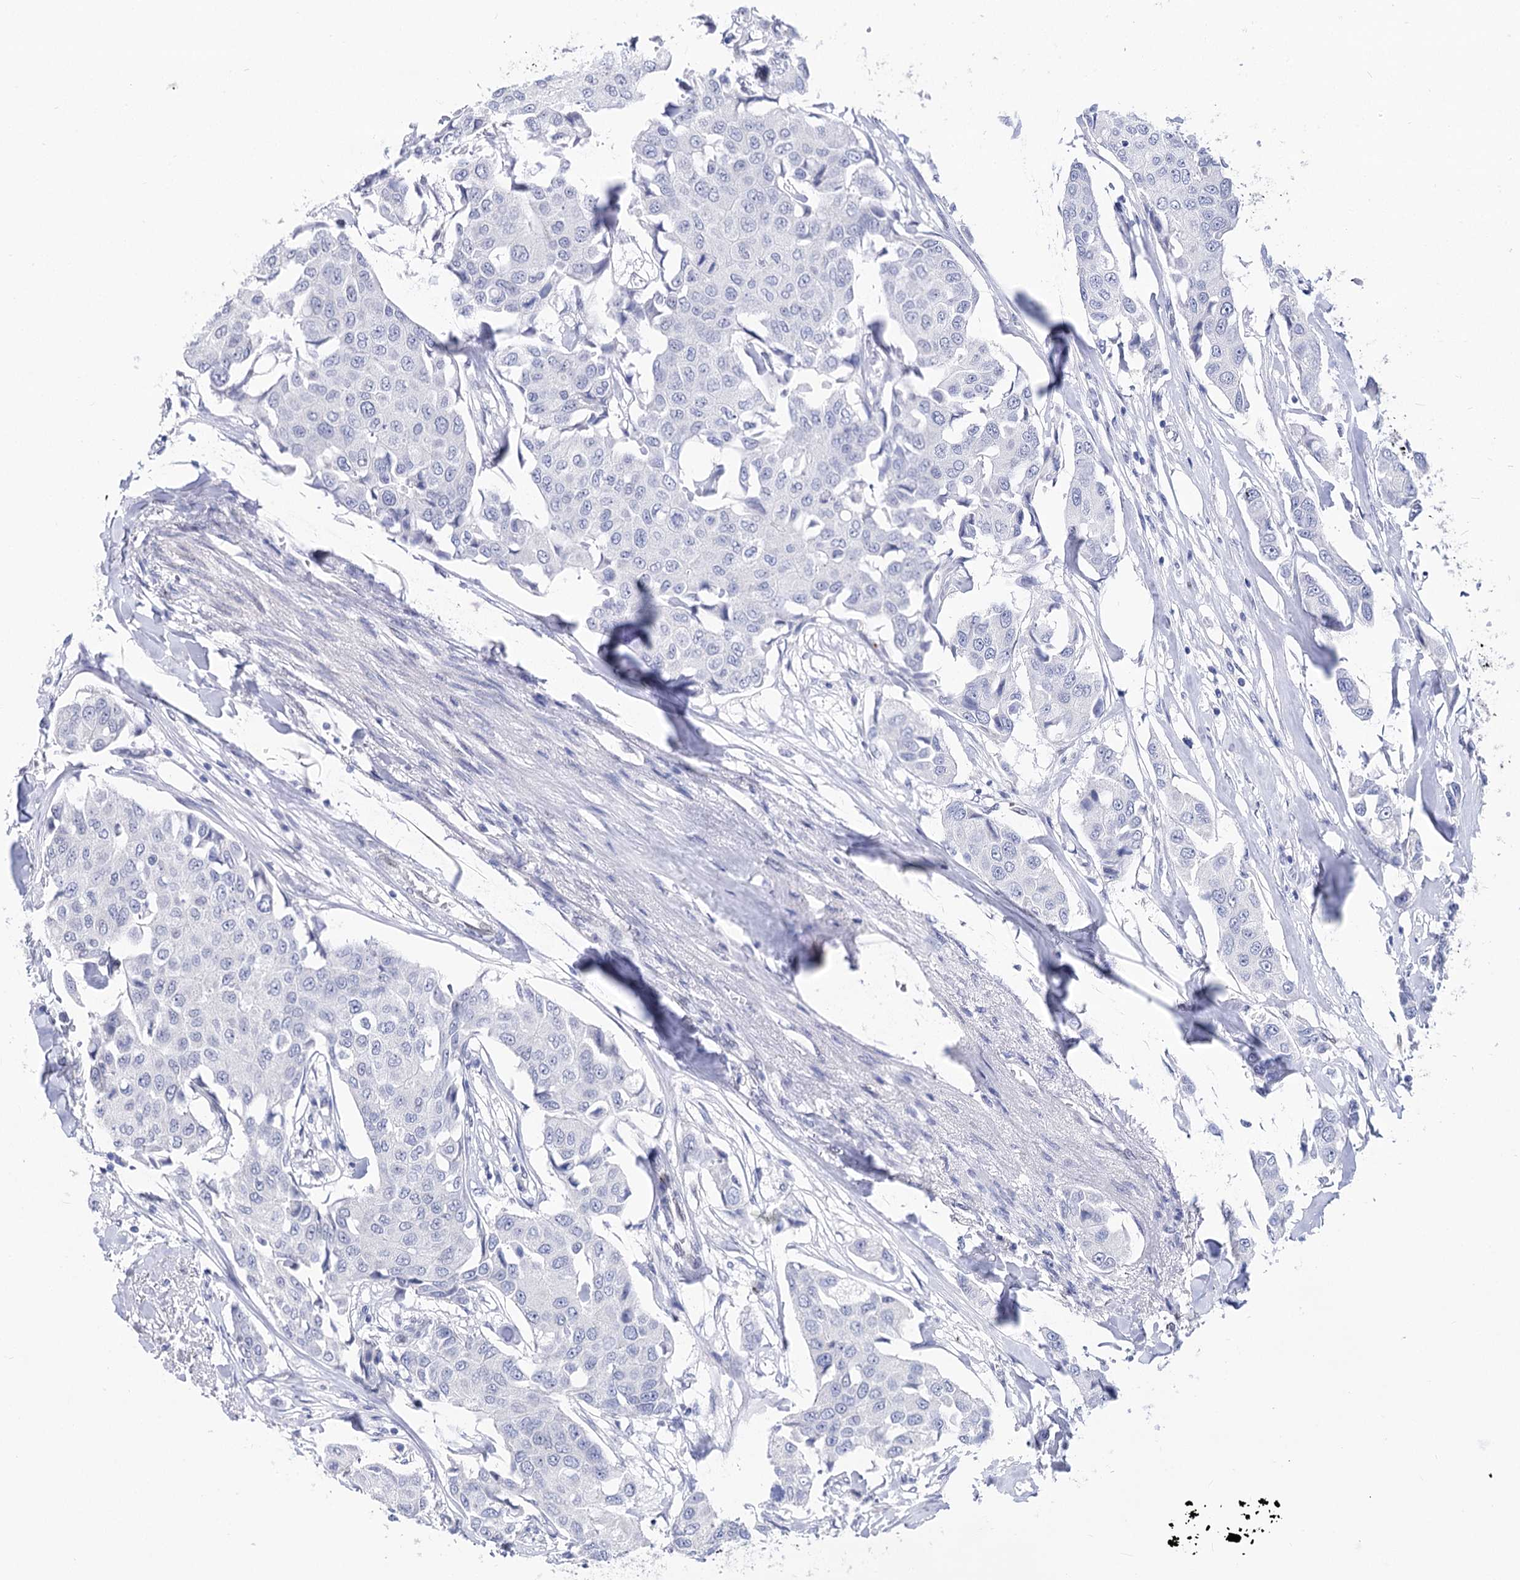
{"staining": {"intensity": "negative", "quantity": "none", "location": "none"}, "tissue": "breast cancer", "cell_type": "Tumor cells", "image_type": "cancer", "snomed": [{"axis": "morphology", "description": "Duct carcinoma"}, {"axis": "topography", "description": "Breast"}], "caption": "The immunohistochemistry (IHC) image has no significant positivity in tumor cells of breast cancer tissue. (Stains: DAB immunohistochemistry (IHC) with hematoxylin counter stain, Microscopy: brightfield microscopy at high magnification).", "gene": "TMEM201", "patient": {"sex": "female", "age": 80}}